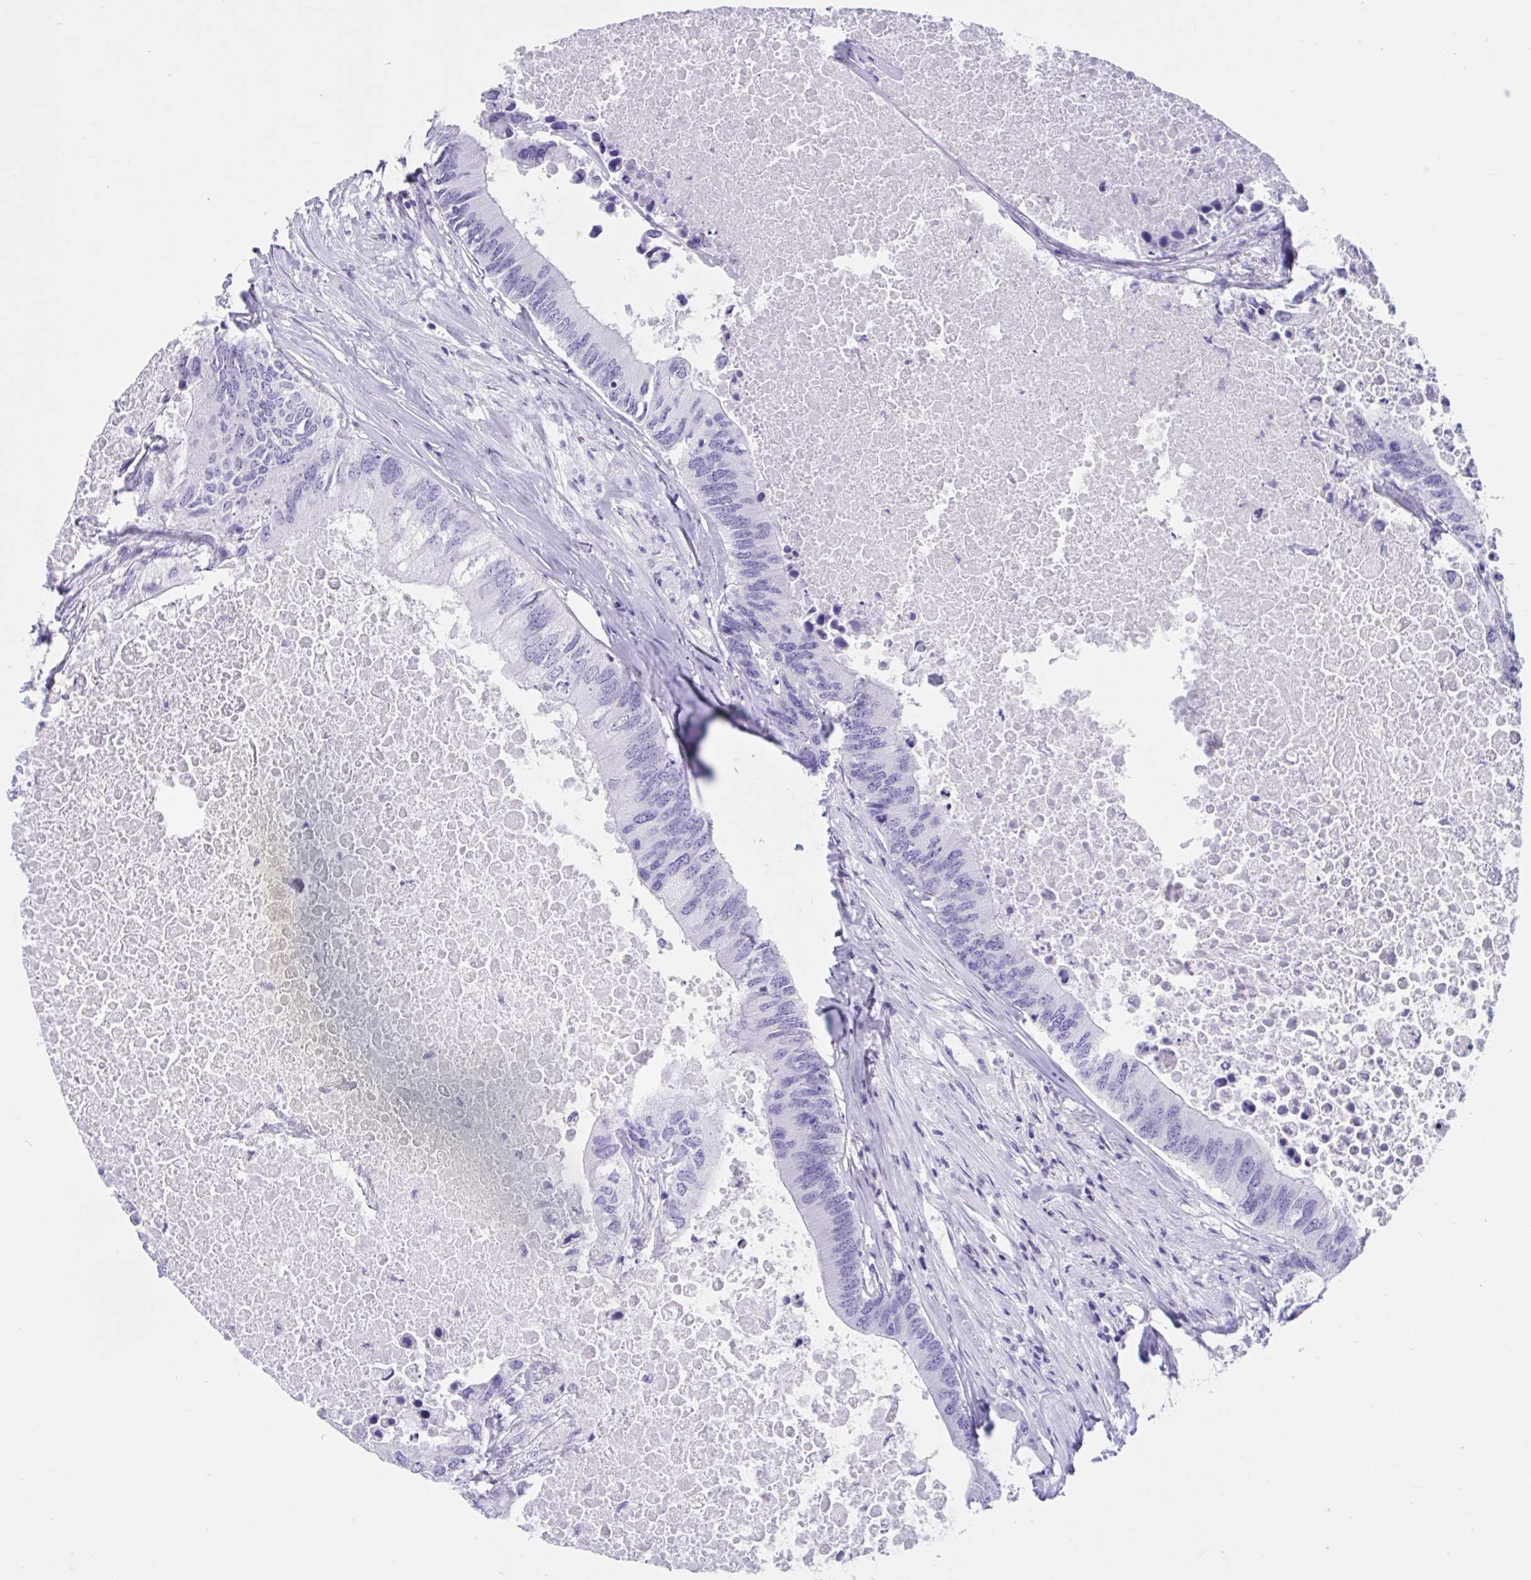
{"staining": {"intensity": "negative", "quantity": "none", "location": "none"}, "tissue": "colorectal cancer", "cell_type": "Tumor cells", "image_type": "cancer", "snomed": [{"axis": "morphology", "description": "Adenocarcinoma, NOS"}, {"axis": "topography", "description": "Colon"}], "caption": "Tumor cells are negative for protein expression in human colorectal cancer (adenocarcinoma).", "gene": "TMEM35A", "patient": {"sex": "male", "age": 71}}